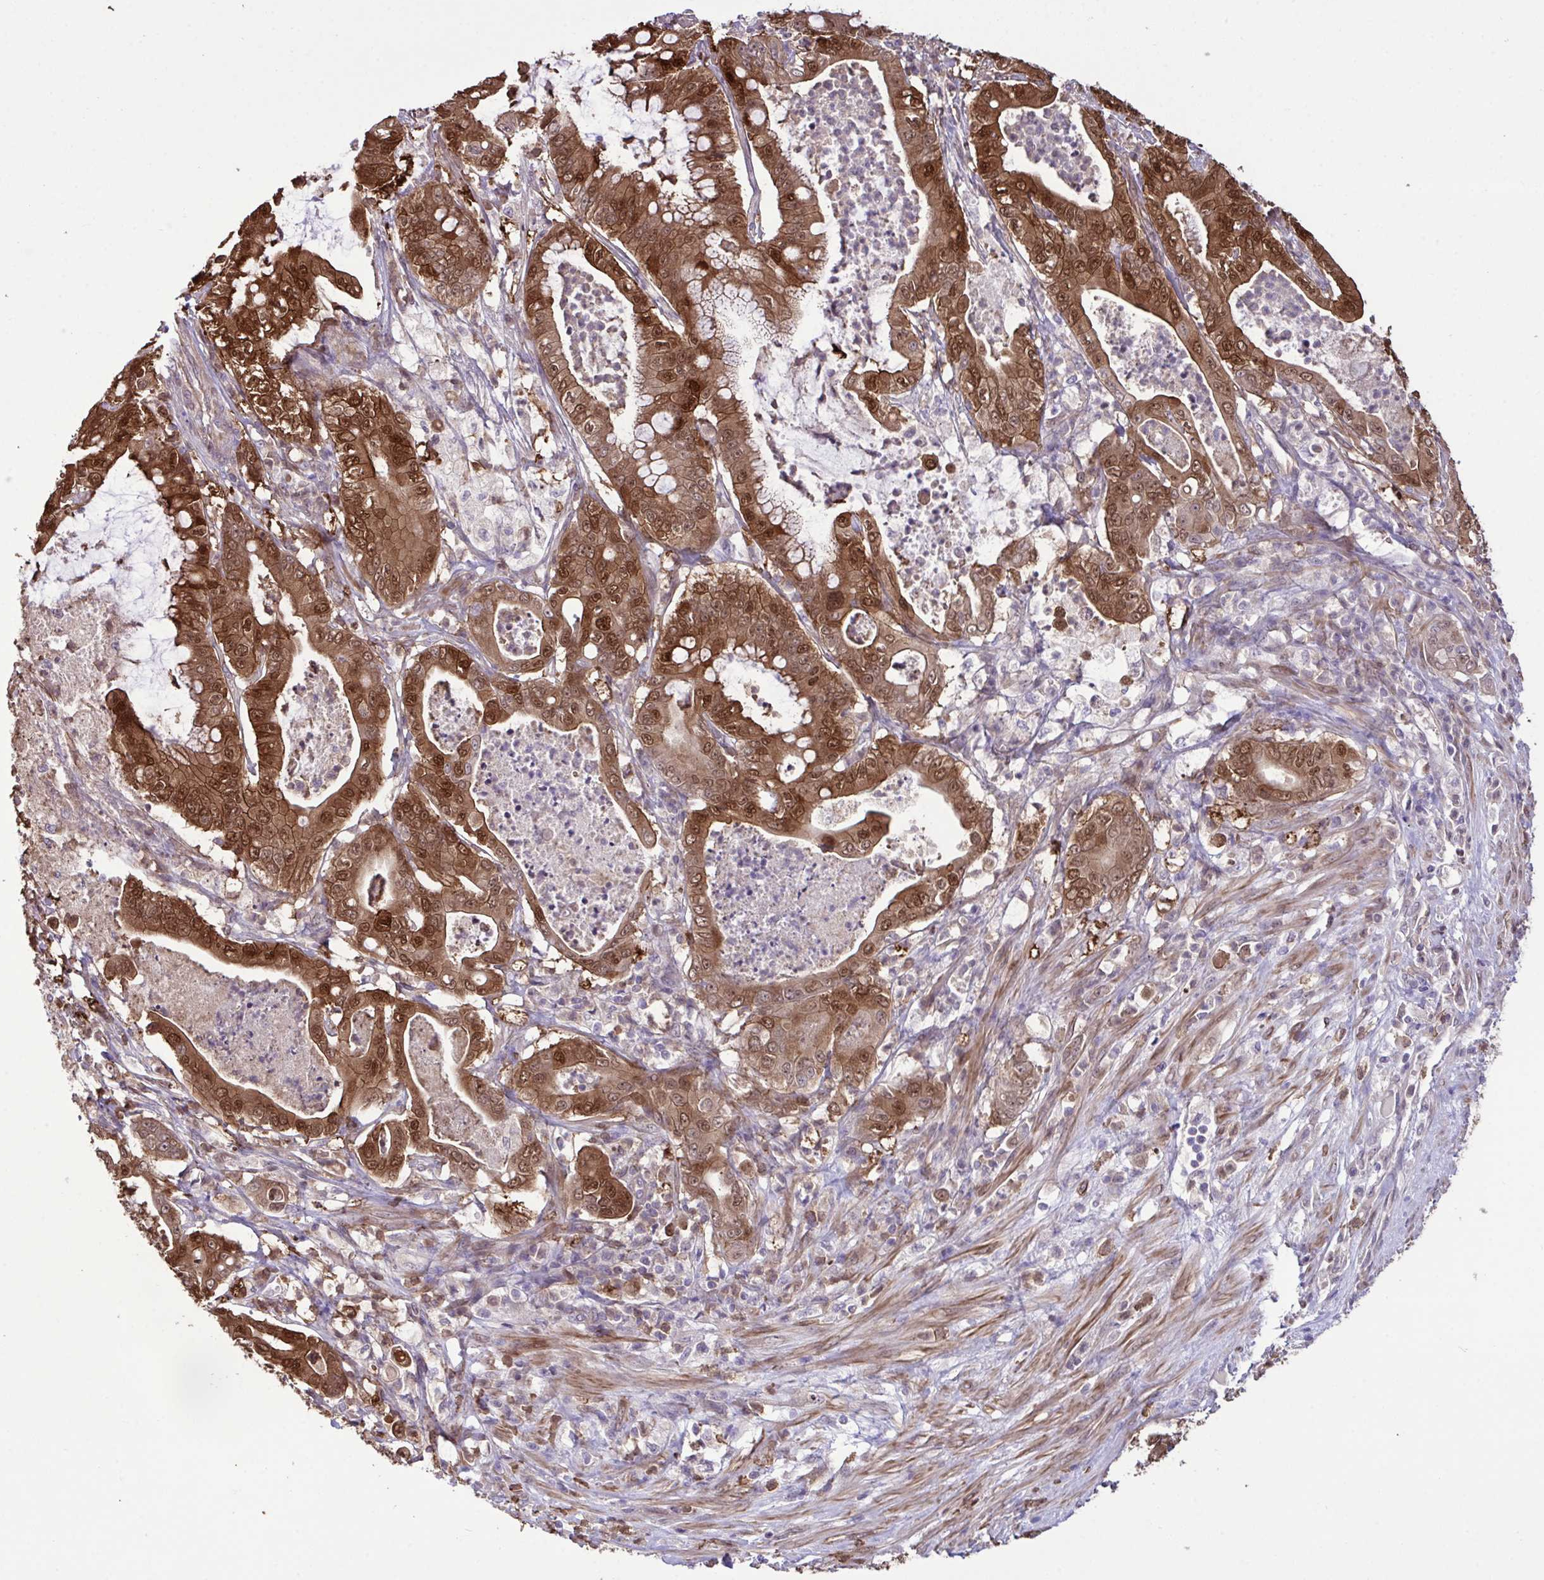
{"staining": {"intensity": "strong", "quantity": ">75%", "location": "cytoplasmic/membranous,nuclear"}, "tissue": "pancreatic cancer", "cell_type": "Tumor cells", "image_type": "cancer", "snomed": [{"axis": "morphology", "description": "Adenocarcinoma, NOS"}, {"axis": "topography", "description": "Pancreas"}], "caption": "This is an image of IHC staining of pancreatic cancer, which shows strong positivity in the cytoplasmic/membranous and nuclear of tumor cells.", "gene": "CMPK1", "patient": {"sex": "male", "age": 71}}